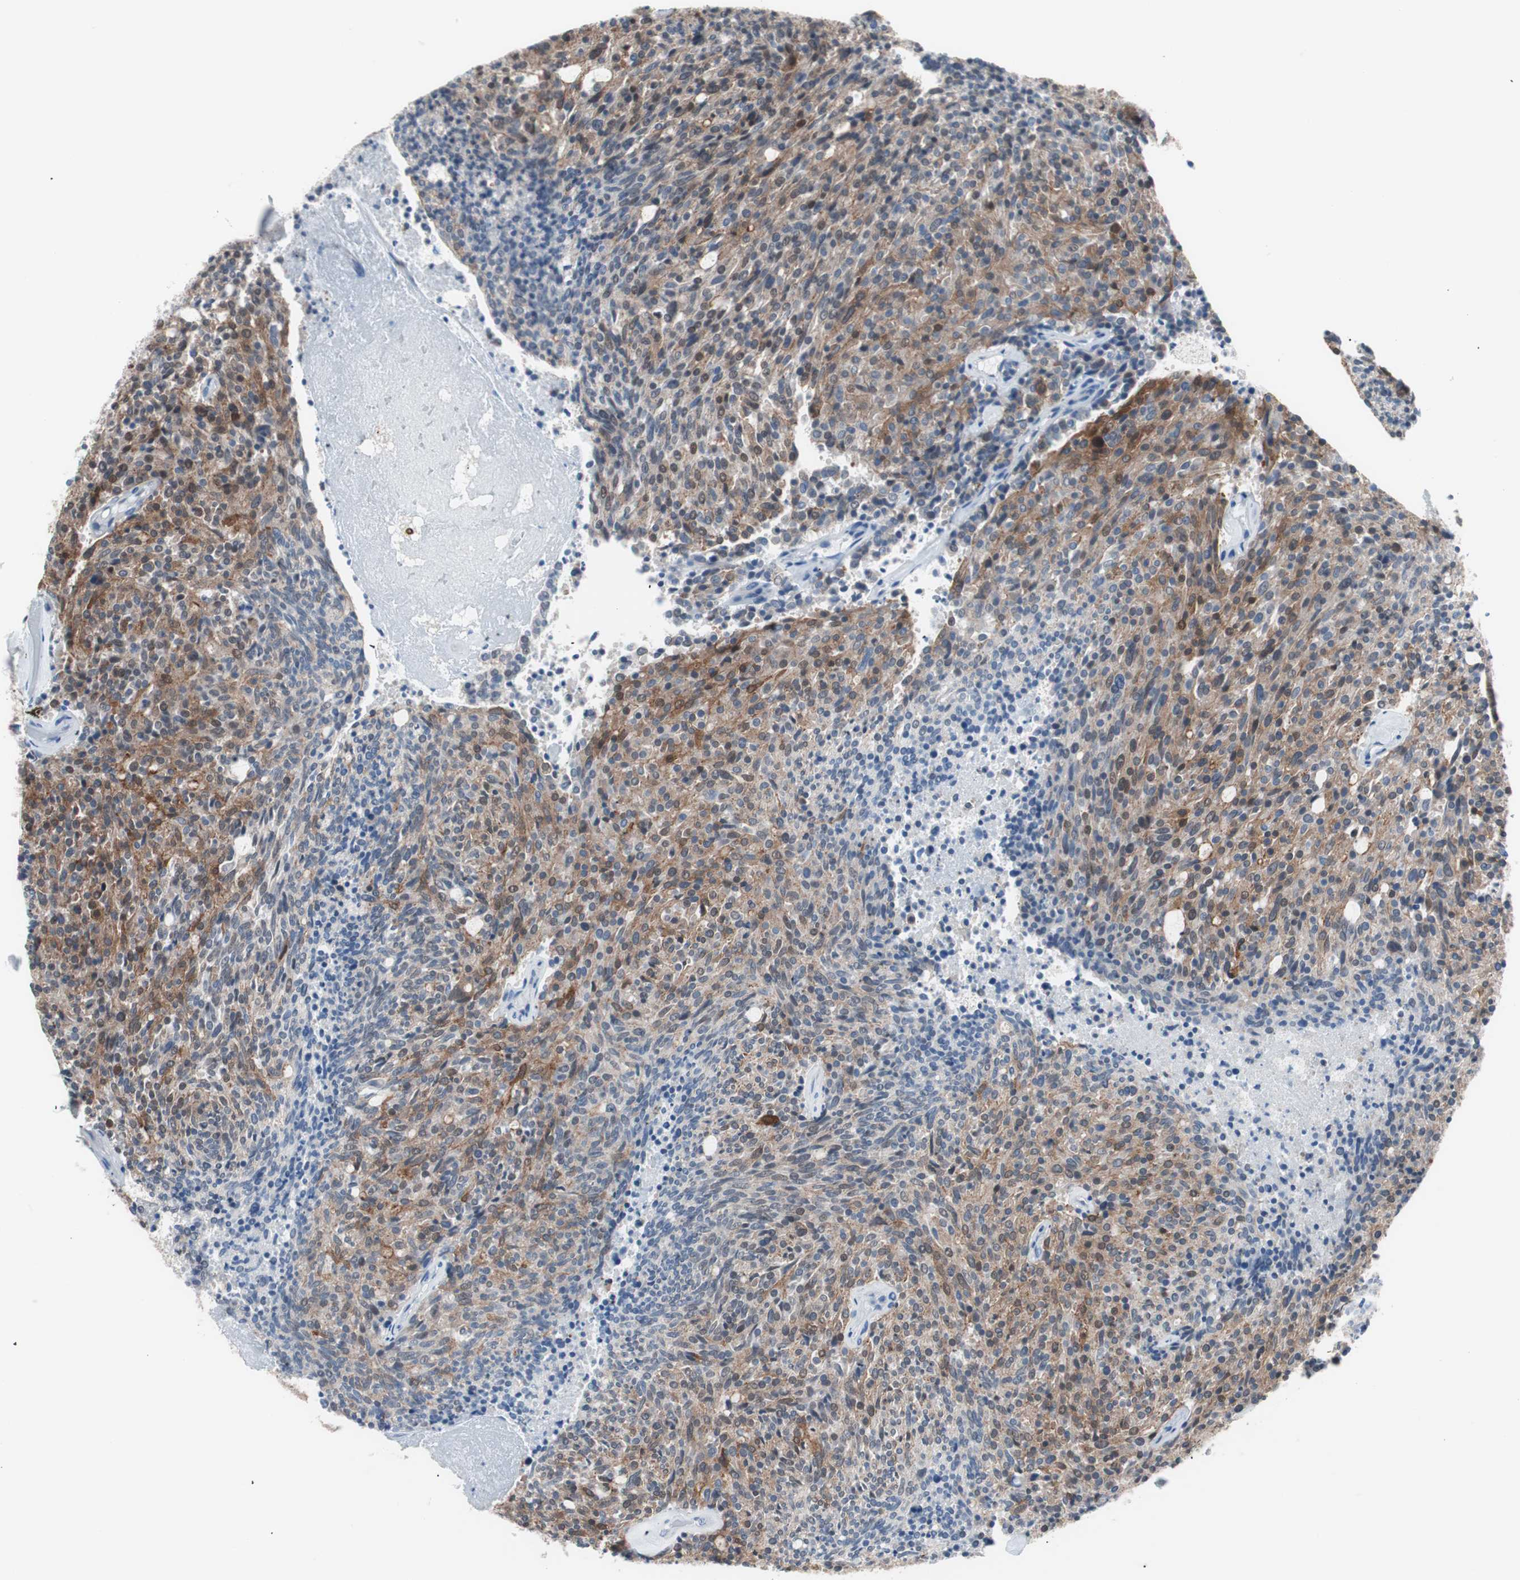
{"staining": {"intensity": "moderate", "quantity": "25%-75%", "location": "cytoplasmic/membranous,nuclear"}, "tissue": "carcinoid", "cell_type": "Tumor cells", "image_type": "cancer", "snomed": [{"axis": "morphology", "description": "Carcinoid, malignant, NOS"}, {"axis": "topography", "description": "Pancreas"}], "caption": "Carcinoid stained for a protein (brown) shows moderate cytoplasmic/membranous and nuclear positive staining in about 25%-75% of tumor cells.", "gene": "VIL1", "patient": {"sex": "female", "age": 54}}